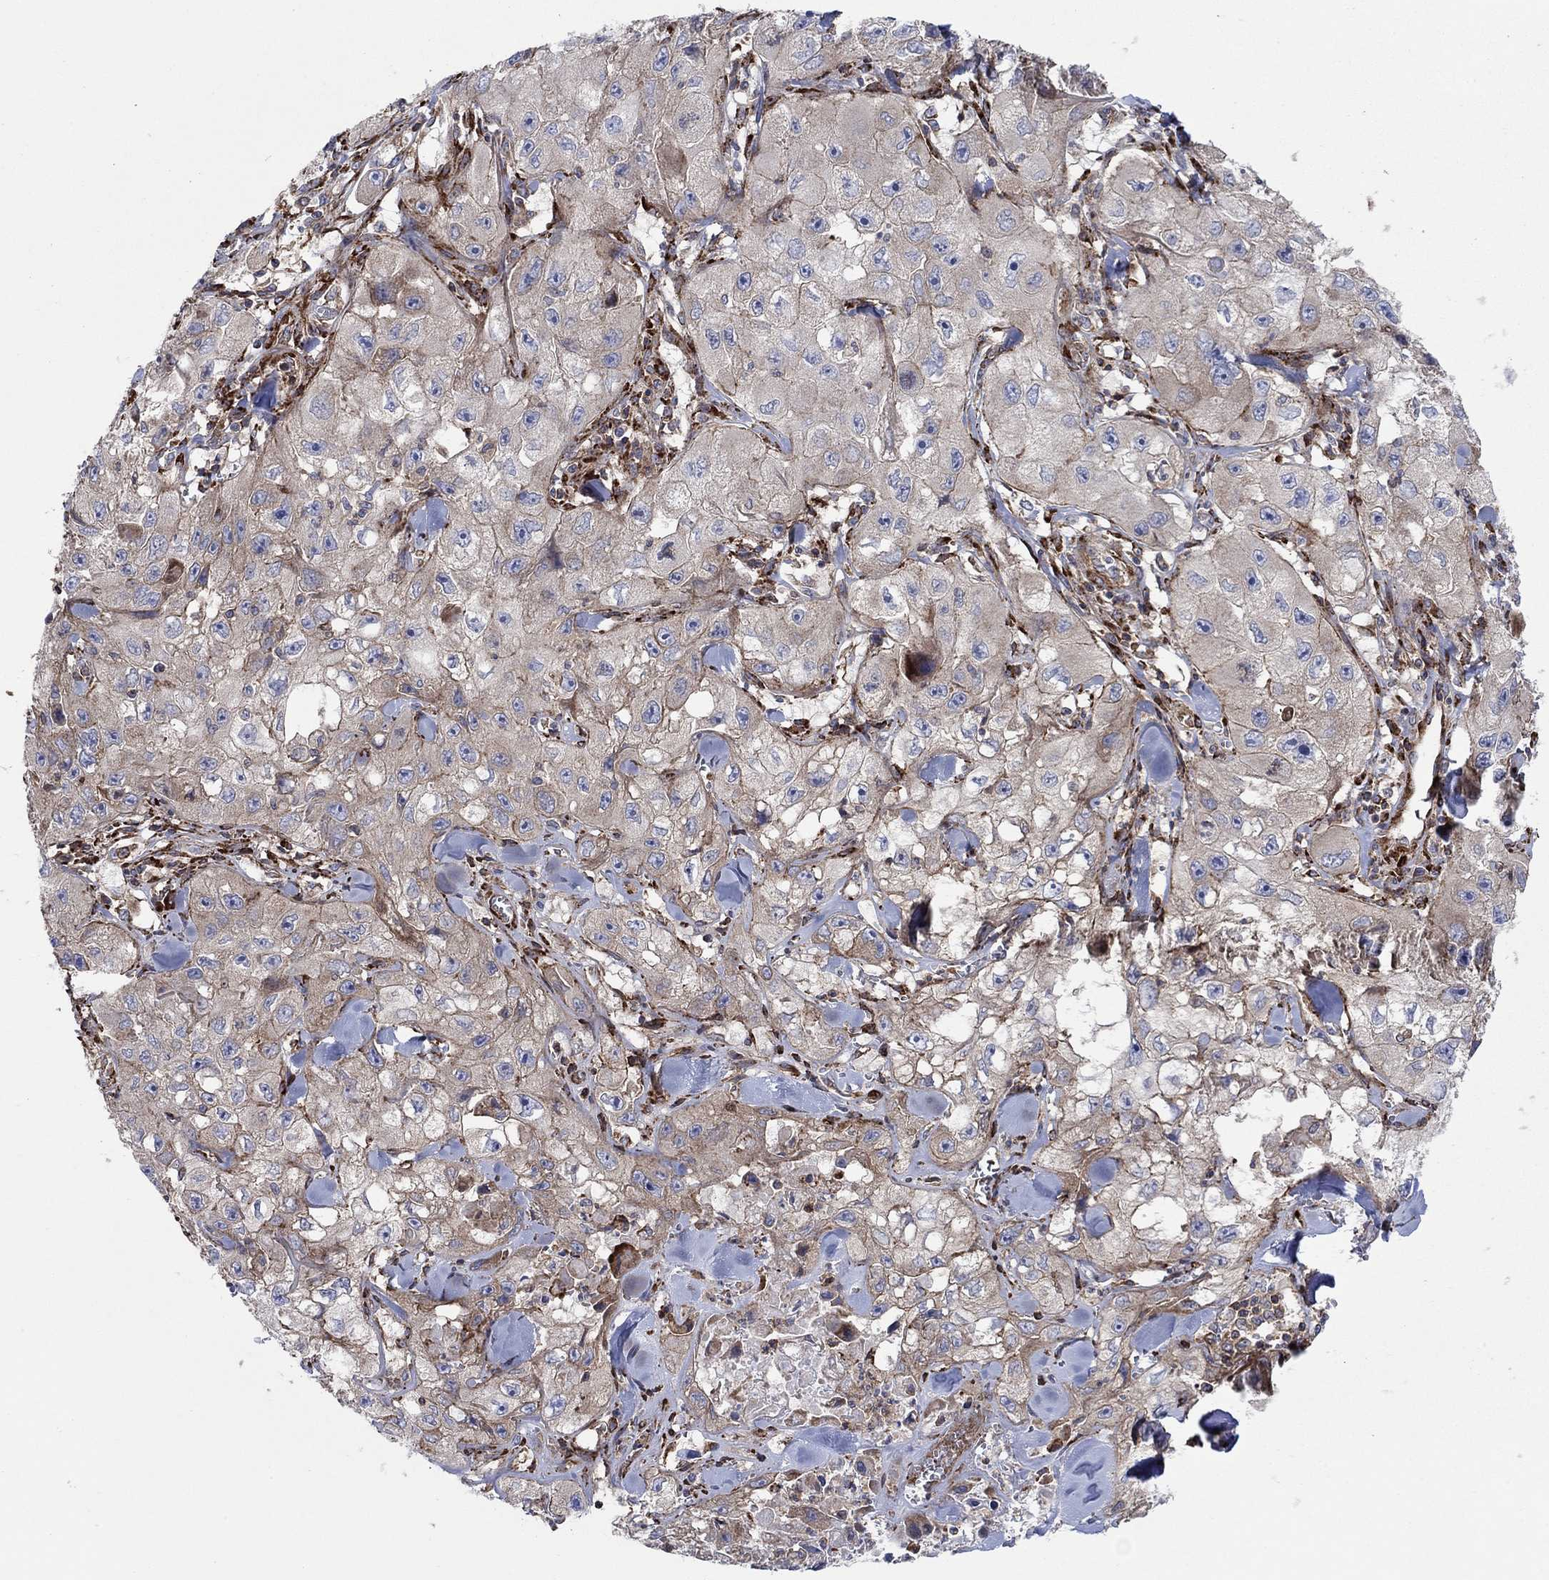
{"staining": {"intensity": "moderate", "quantity": "<25%", "location": "cytoplasmic/membranous"}, "tissue": "skin cancer", "cell_type": "Tumor cells", "image_type": "cancer", "snomed": [{"axis": "morphology", "description": "Squamous cell carcinoma, NOS"}, {"axis": "topography", "description": "Skin"}, {"axis": "topography", "description": "Subcutis"}], "caption": "Brown immunohistochemical staining in squamous cell carcinoma (skin) exhibits moderate cytoplasmic/membranous positivity in approximately <25% of tumor cells.", "gene": "PAG1", "patient": {"sex": "male", "age": 73}}